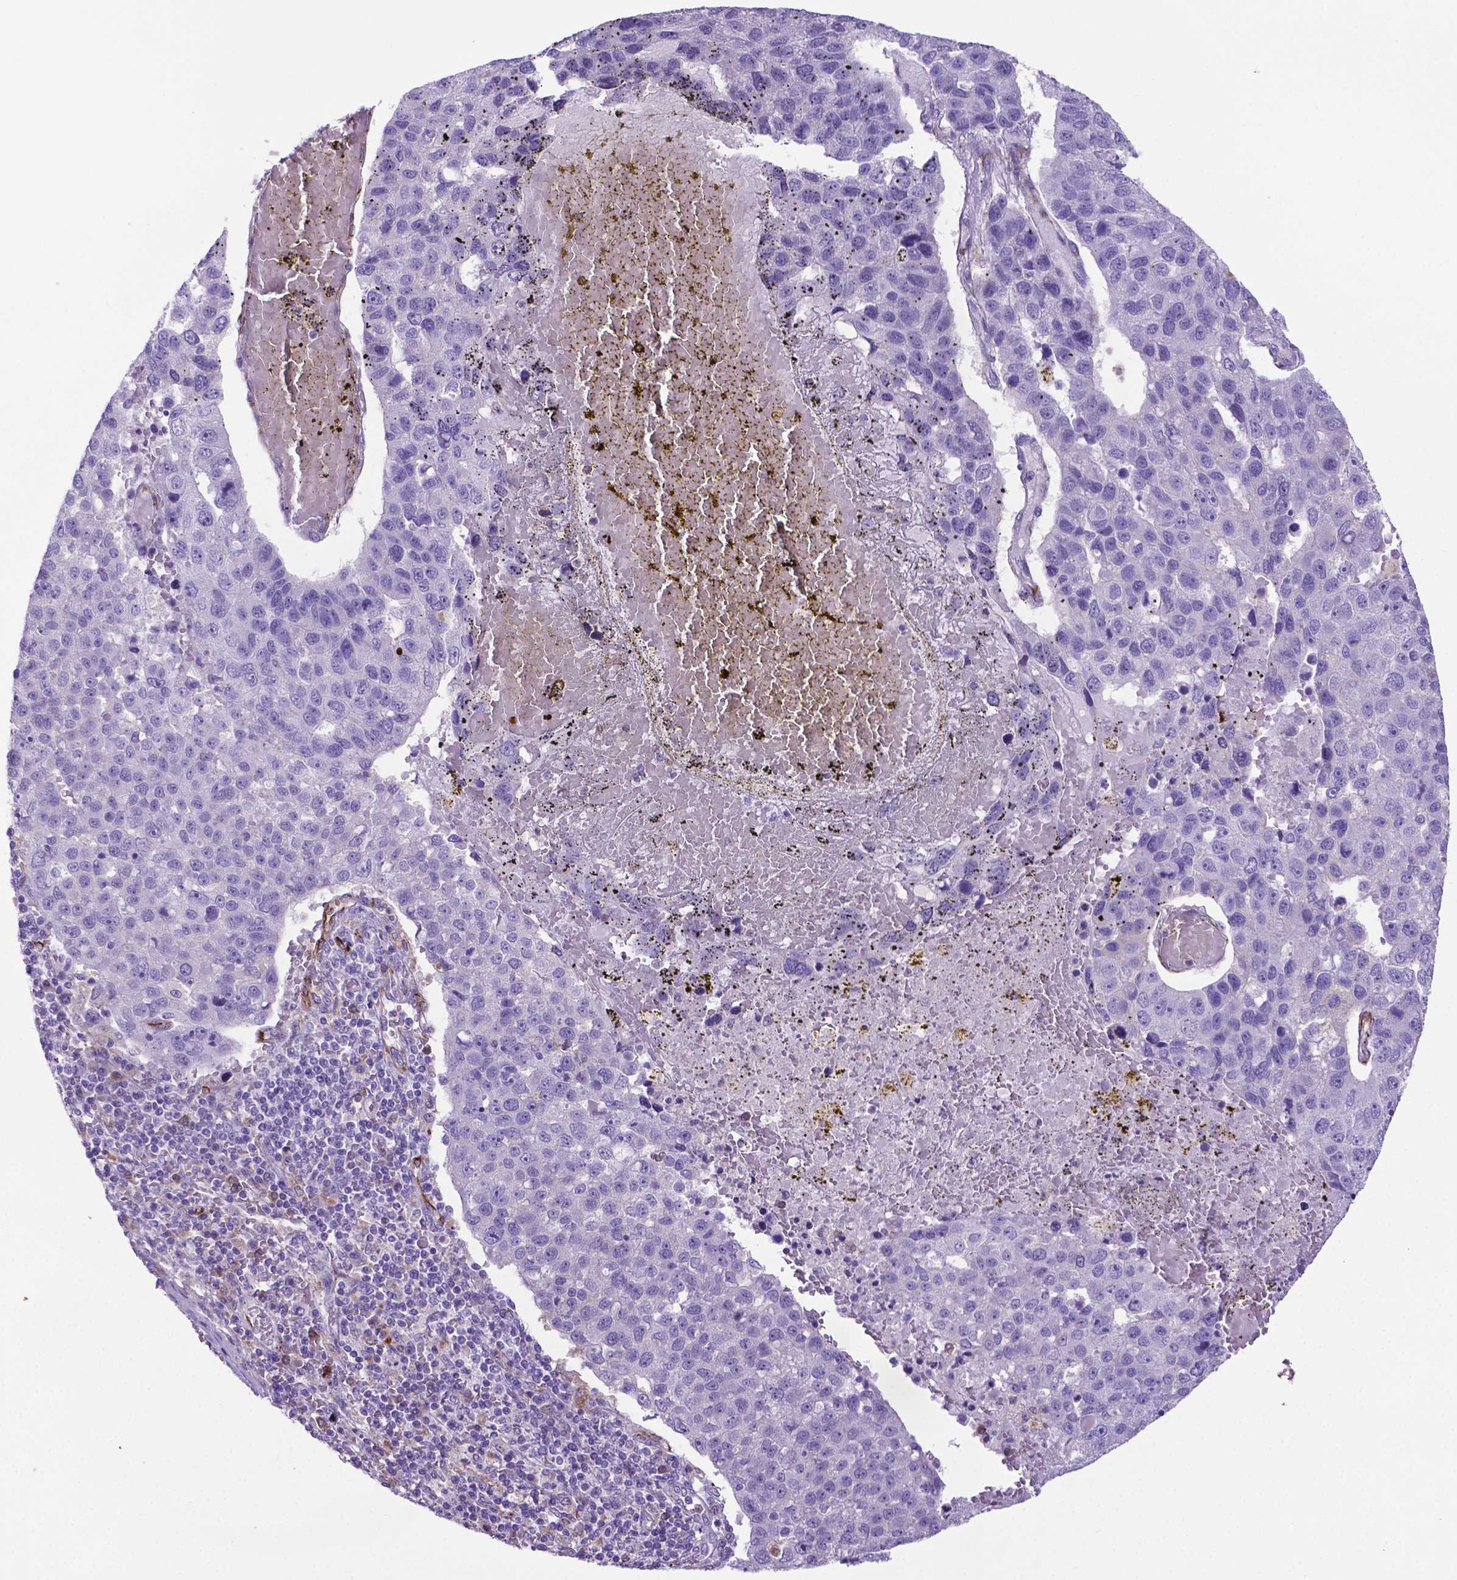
{"staining": {"intensity": "negative", "quantity": "none", "location": "none"}, "tissue": "pancreatic cancer", "cell_type": "Tumor cells", "image_type": "cancer", "snomed": [{"axis": "morphology", "description": "Adenocarcinoma, NOS"}, {"axis": "topography", "description": "Pancreas"}], "caption": "Tumor cells are negative for brown protein staining in pancreatic adenocarcinoma.", "gene": "LZTR1", "patient": {"sex": "female", "age": 61}}